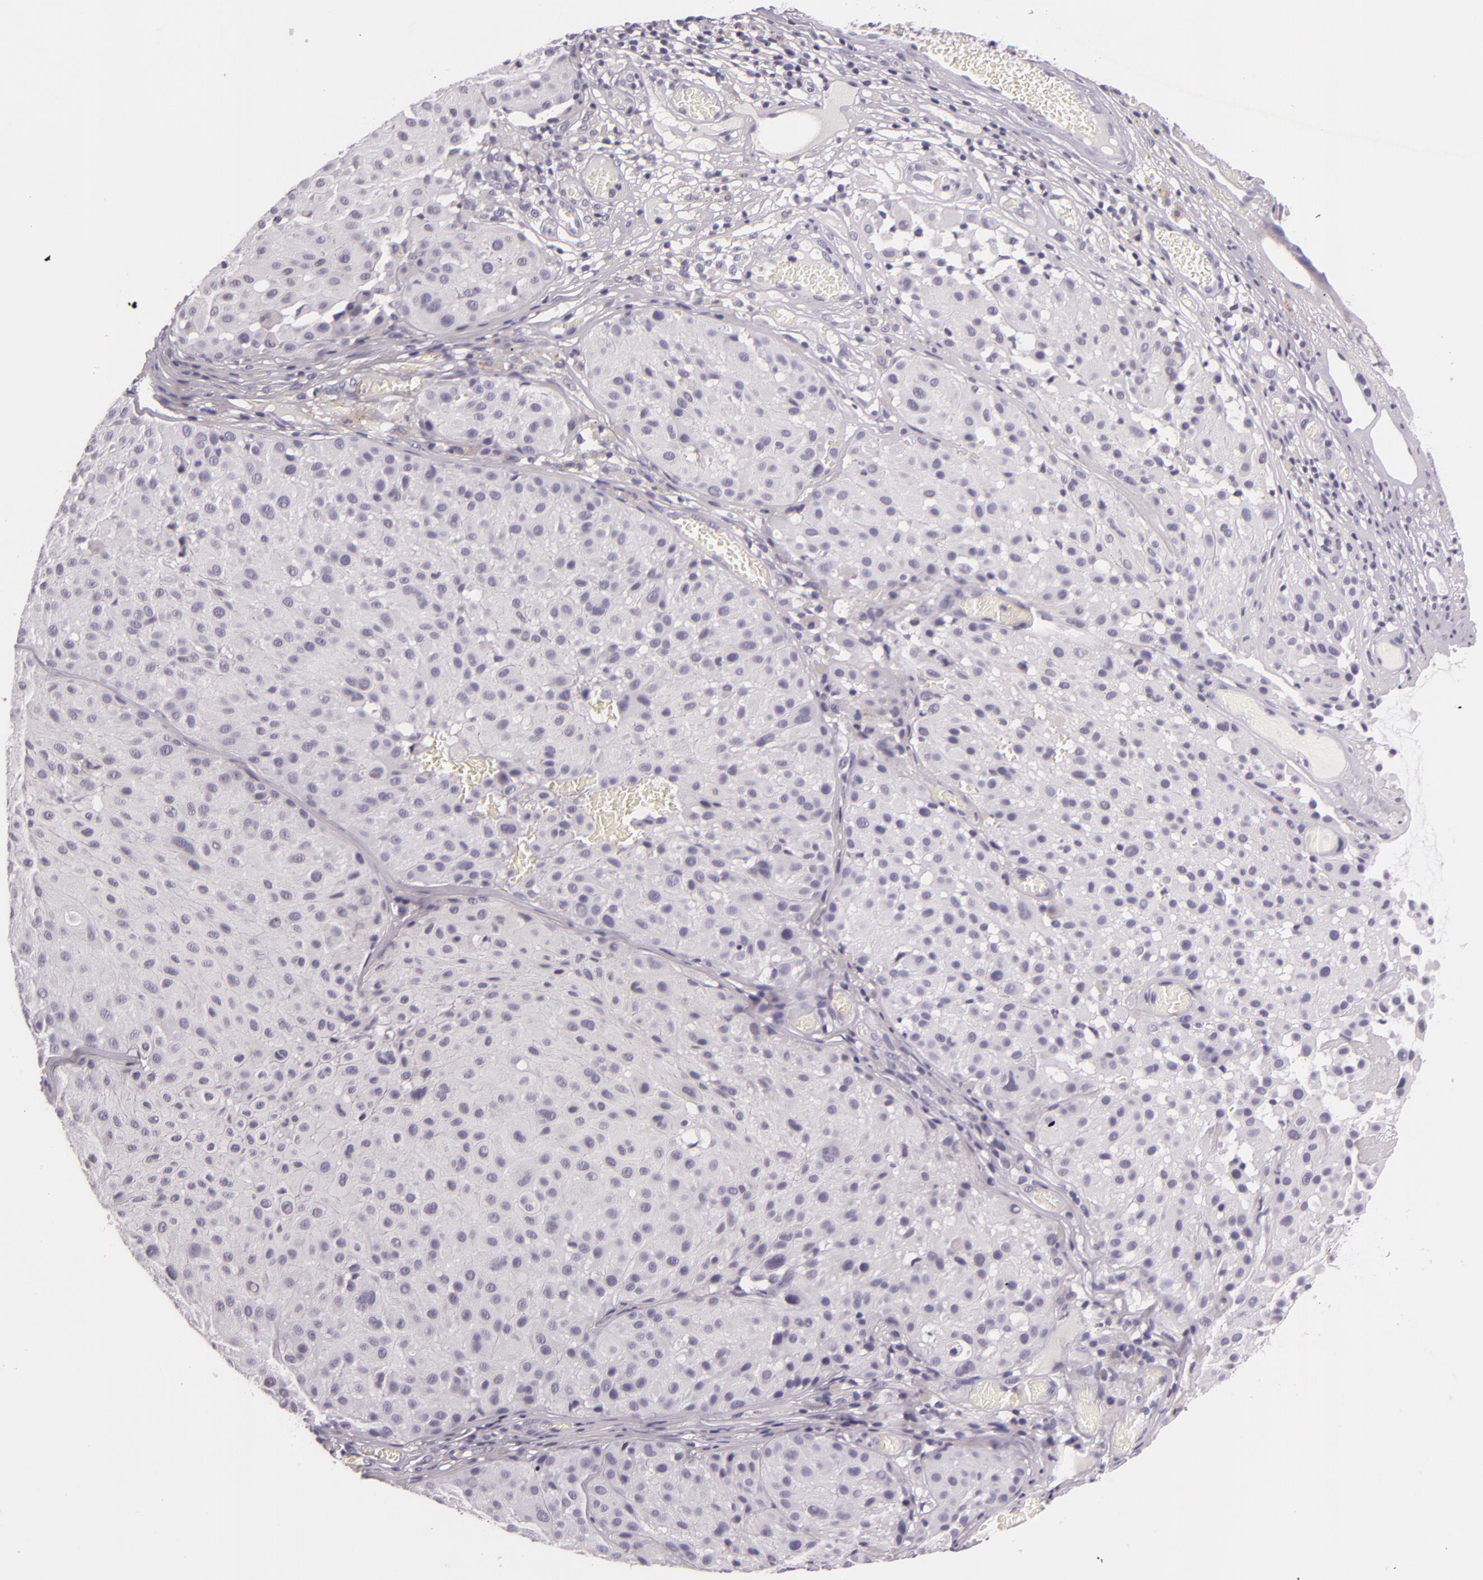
{"staining": {"intensity": "negative", "quantity": "none", "location": "none"}, "tissue": "melanoma", "cell_type": "Tumor cells", "image_type": "cancer", "snomed": [{"axis": "morphology", "description": "Malignant melanoma, NOS"}, {"axis": "topography", "description": "Skin"}], "caption": "The image demonstrates no staining of tumor cells in malignant melanoma. (Brightfield microscopy of DAB IHC at high magnification).", "gene": "DLG4", "patient": {"sex": "male", "age": 36}}